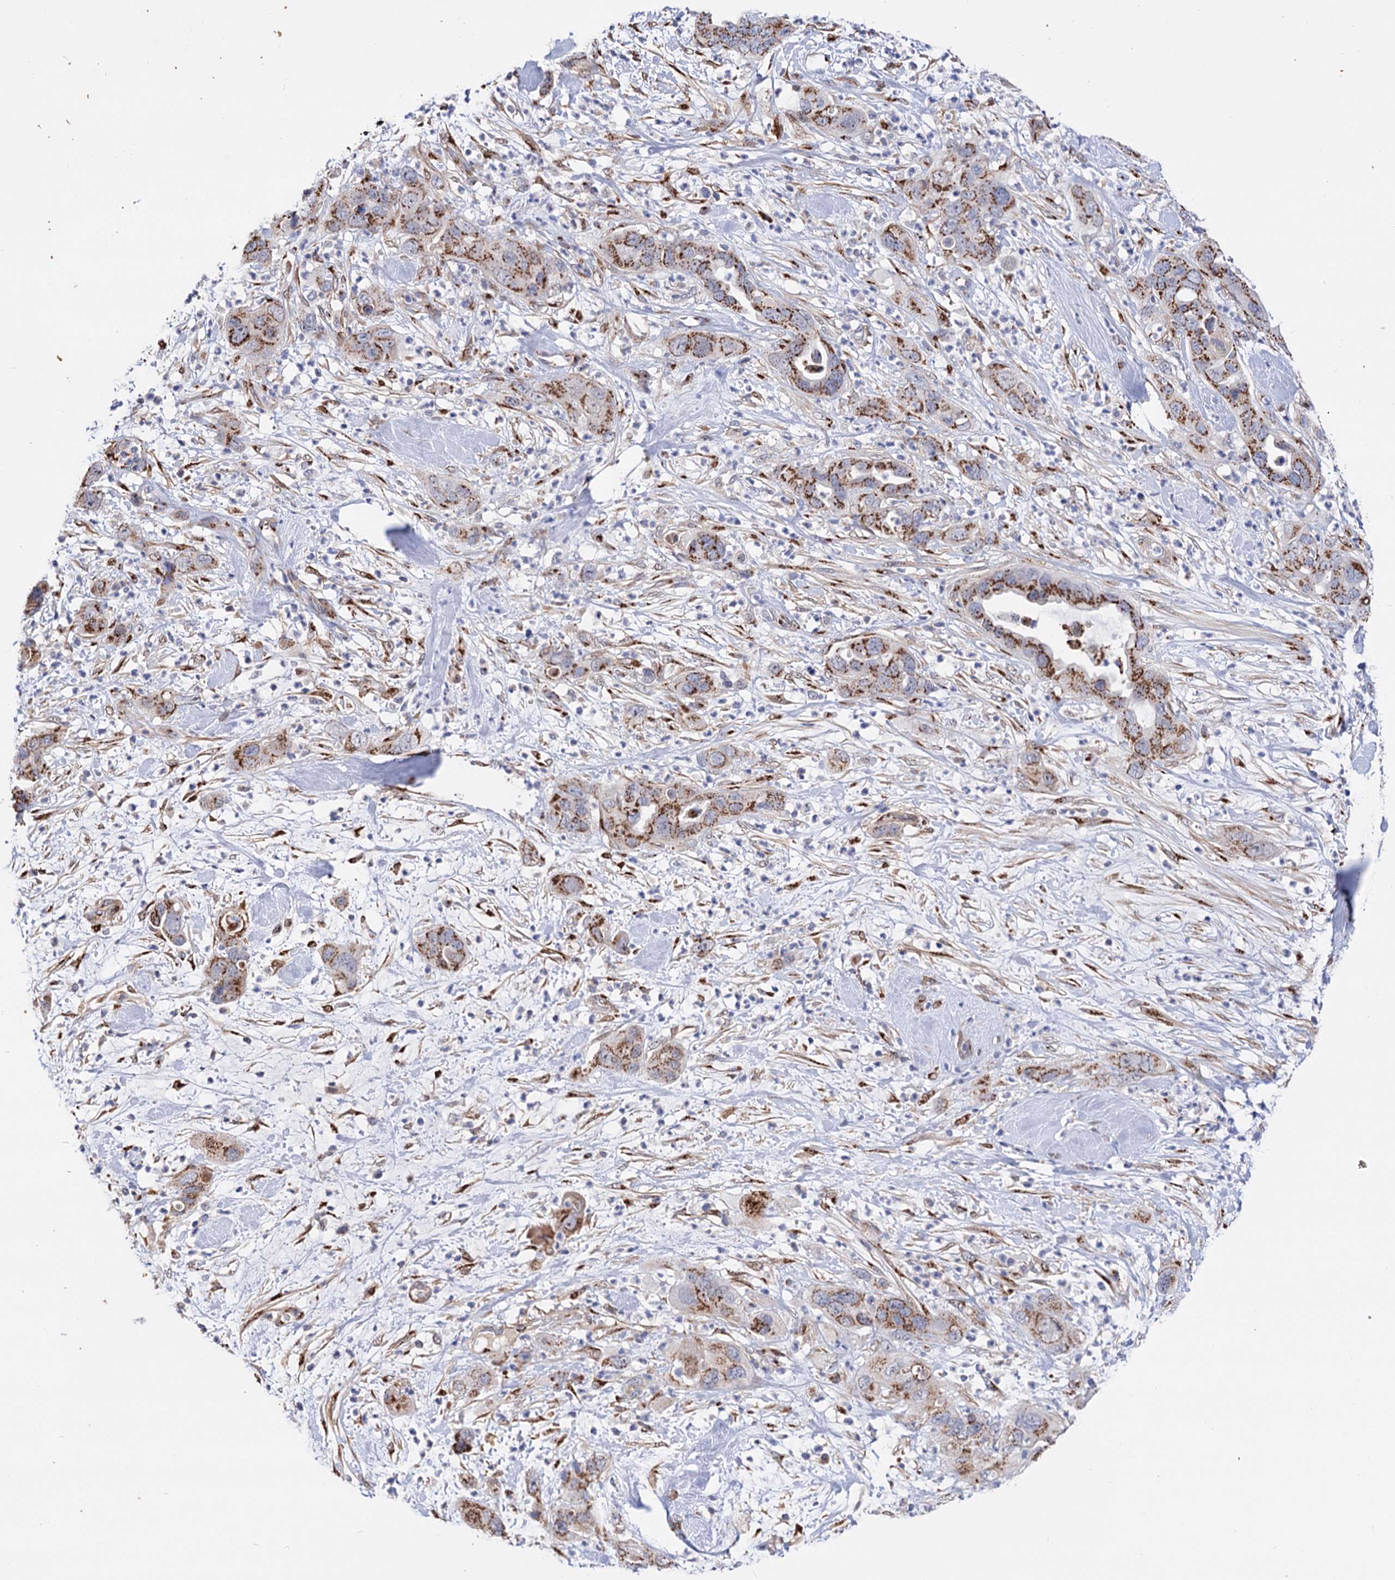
{"staining": {"intensity": "moderate", "quantity": ">75%", "location": "cytoplasmic/membranous"}, "tissue": "pancreatic cancer", "cell_type": "Tumor cells", "image_type": "cancer", "snomed": [{"axis": "morphology", "description": "Adenocarcinoma, NOS"}, {"axis": "topography", "description": "Pancreas"}], "caption": "IHC of adenocarcinoma (pancreatic) reveals medium levels of moderate cytoplasmic/membranous expression in approximately >75% of tumor cells. The protein is shown in brown color, while the nuclei are stained blue.", "gene": "C11orf96", "patient": {"sex": "female", "age": 71}}